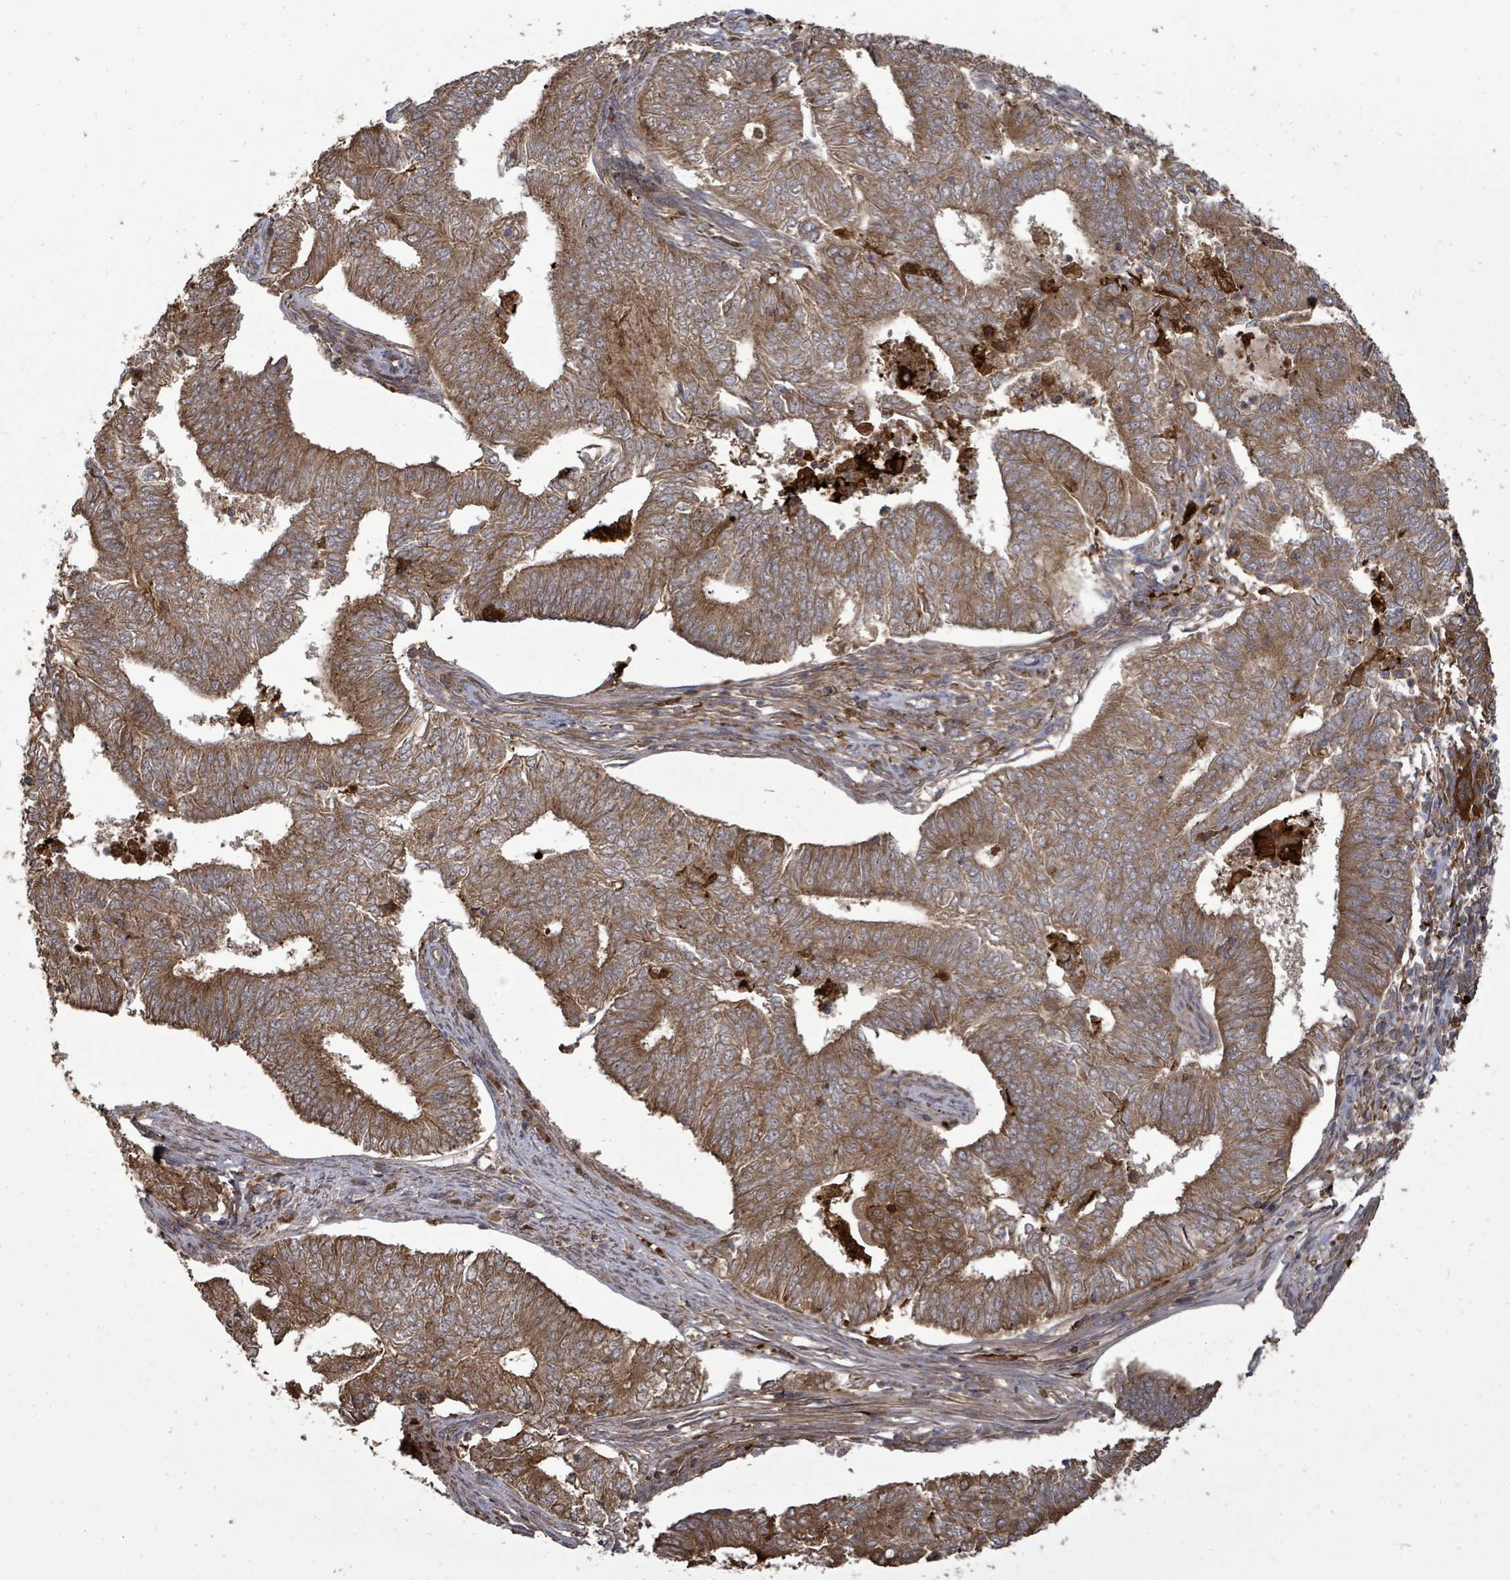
{"staining": {"intensity": "moderate", "quantity": ">75%", "location": "cytoplasmic/membranous"}, "tissue": "endometrial cancer", "cell_type": "Tumor cells", "image_type": "cancer", "snomed": [{"axis": "morphology", "description": "Adenocarcinoma, NOS"}, {"axis": "topography", "description": "Endometrium"}], "caption": "Protein expression analysis of endometrial cancer shows moderate cytoplasmic/membranous expression in approximately >75% of tumor cells. (DAB (3,3'-diaminobenzidine) IHC with brightfield microscopy, high magnification).", "gene": "EIF3C", "patient": {"sex": "female", "age": 62}}